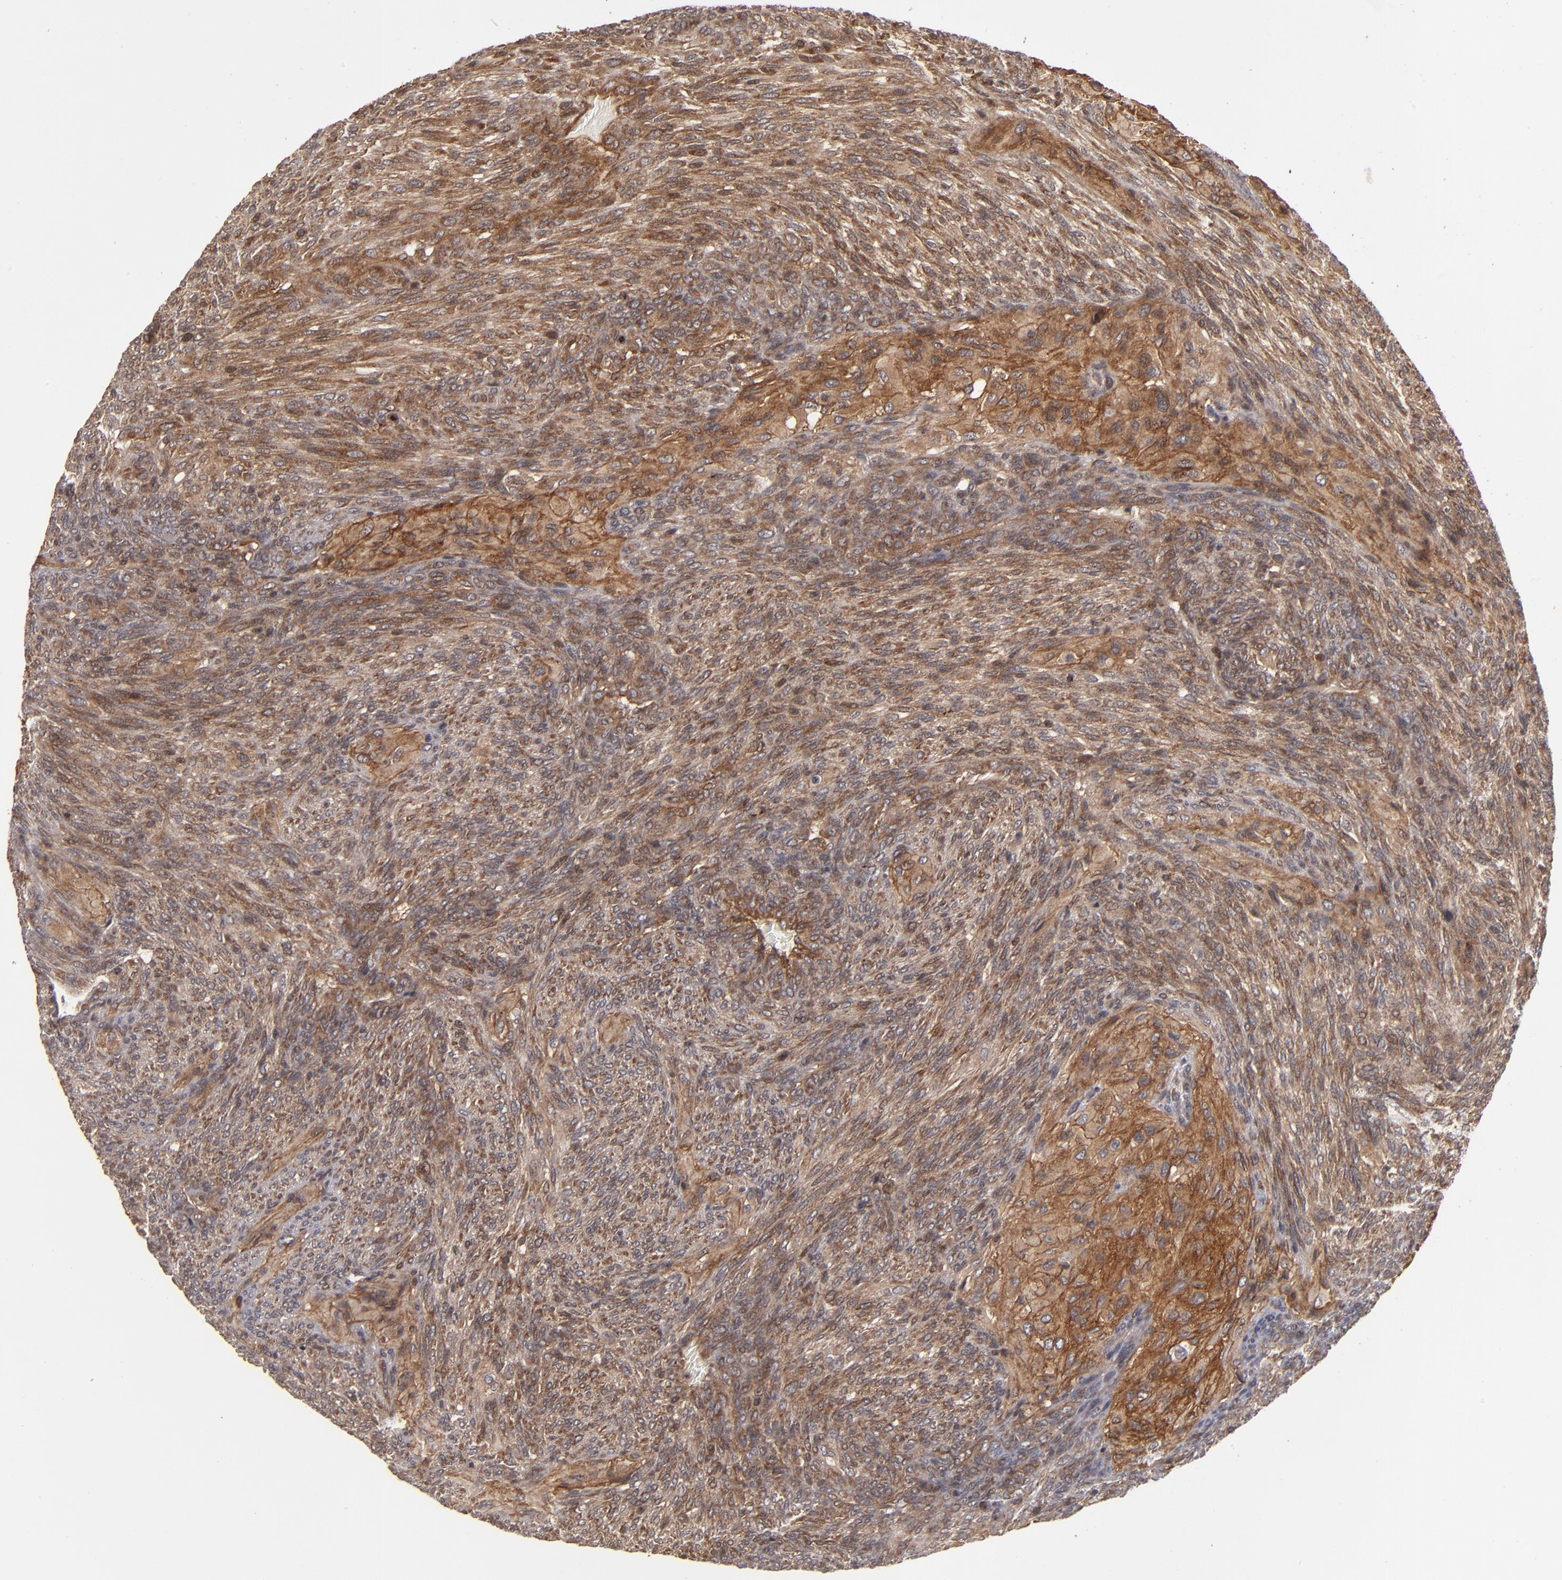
{"staining": {"intensity": "moderate", "quantity": "25%-75%", "location": "cytoplasmic/membranous"}, "tissue": "glioma", "cell_type": "Tumor cells", "image_type": "cancer", "snomed": [{"axis": "morphology", "description": "Glioma, malignant, High grade"}, {"axis": "topography", "description": "Cerebral cortex"}], "caption": "IHC image of neoplastic tissue: malignant glioma (high-grade) stained using IHC exhibits medium levels of moderate protein expression localized specifically in the cytoplasmic/membranous of tumor cells, appearing as a cytoplasmic/membranous brown color.", "gene": "BDKRB1", "patient": {"sex": "female", "age": 55}}